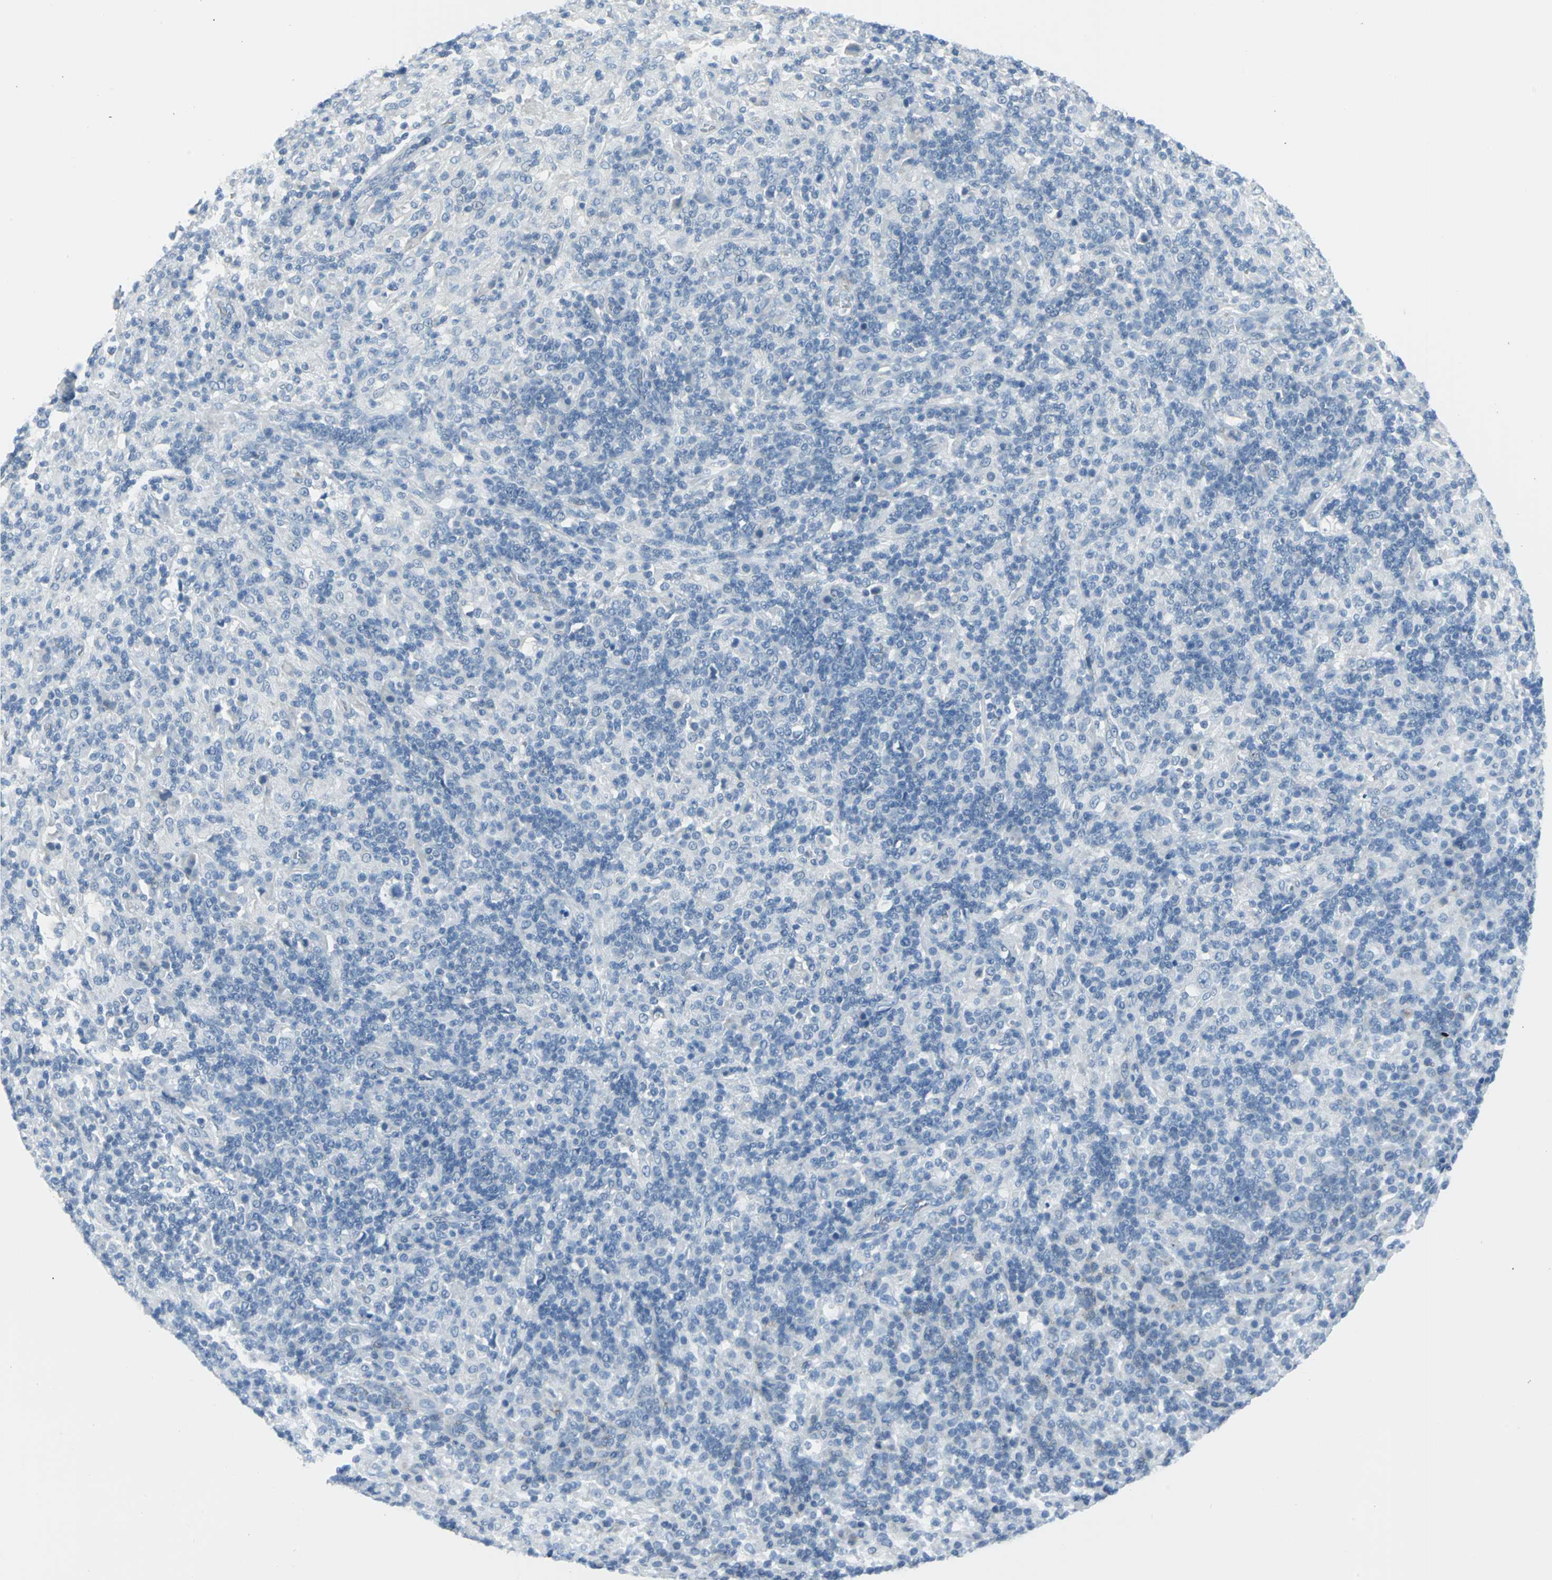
{"staining": {"intensity": "negative", "quantity": "none", "location": "none"}, "tissue": "lymphoma", "cell_type": "Tumor cells", "image_type": "cancer", "snomed": [{"axis": "morphology", "description": "Hodgkin's disease, NOS"}, {"axis": "topography", "description": "Lymph node"}], "caption": "Tumor cells are negative for protein expression in human lymphoma. (DAB (3,3'-diaminobenzidine) immunohistochemistry visualized using brightfield microscopy, high magnification).", "gene": "DNAI2", "patient": {"sex": "male", "age": 70}}